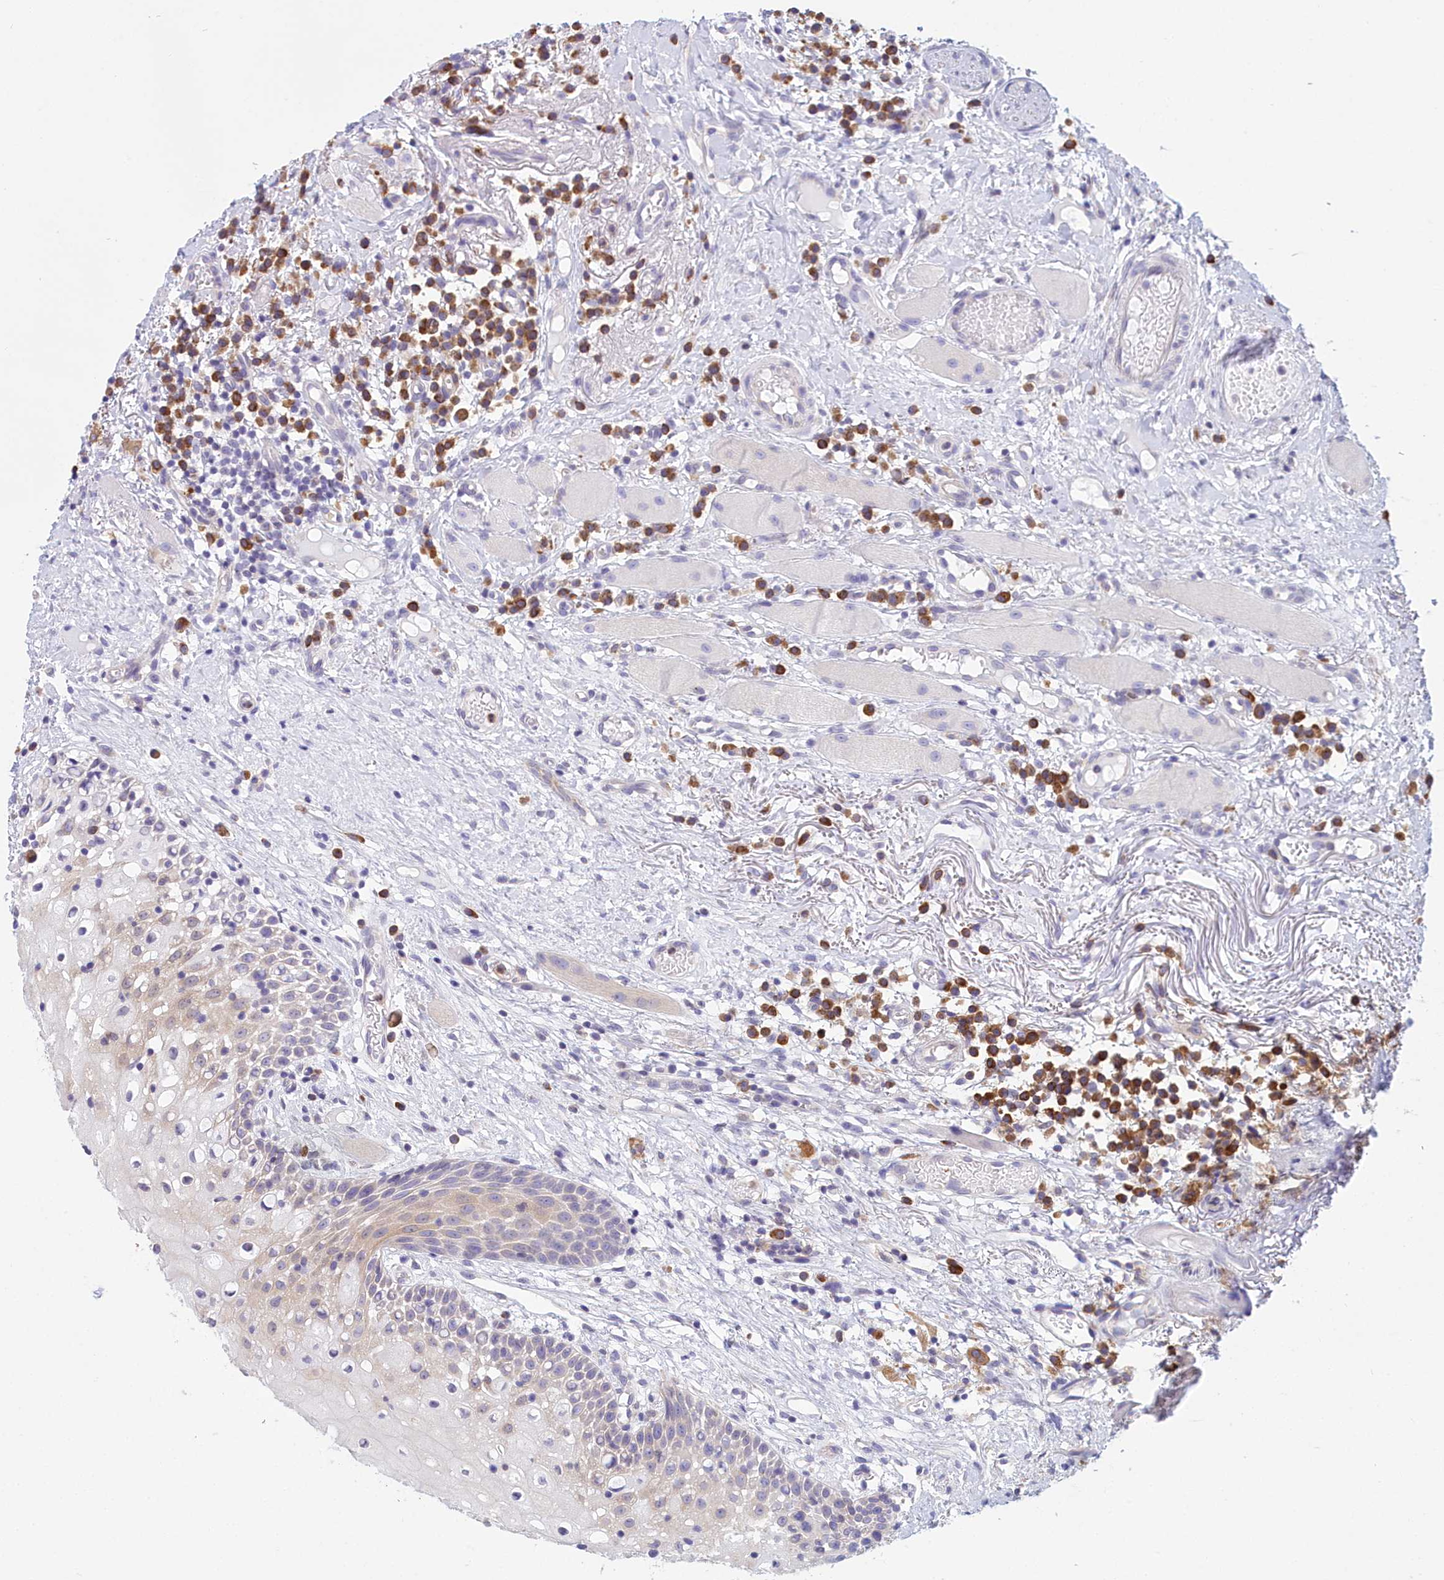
{"staining": {"intensity": "weak", "quantity": "<25%", "location": "cytoplasmic/membranous"}, "tissue": "oral mucosa", "cell_type": "Squamous epithelial cells", "image_type": "normal", "snomed": [{"axis": "morphology", "description": "Normal tissue, NOS"}, {"axis": "topography", "description": "Oral tissue"}], "caption": "Human oral mucosa stained for a protein using immunohistochemistry (IHC) exhibits no staining in squamous epithelial cells.", "gene": "HM13", "patient": {"sex": "female", "age": 69}}